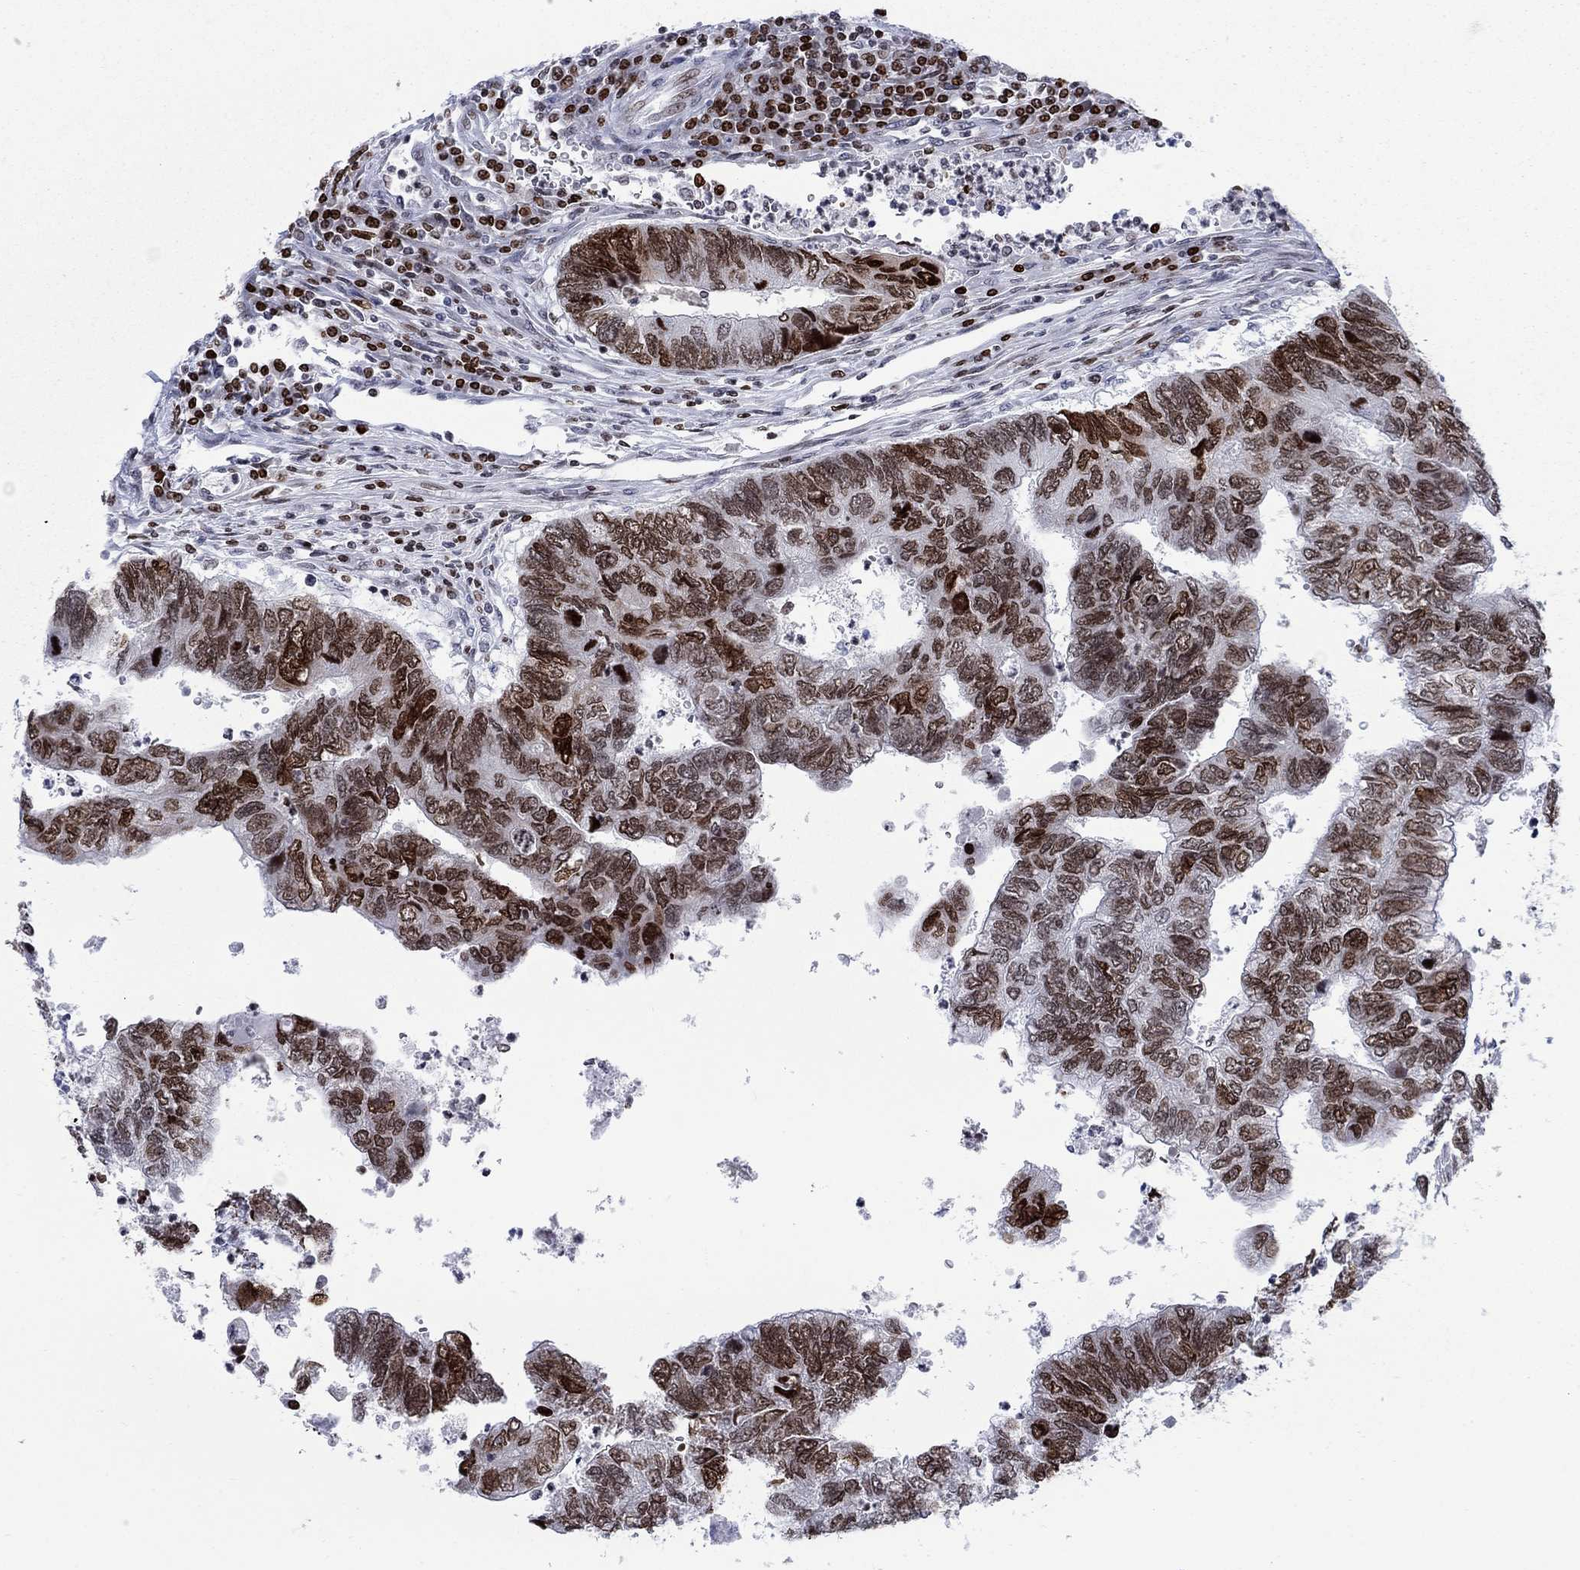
{"staining": {"intensity": "strong", "quantity": "<25%", "location": "nuclear"}, "tissue": "colorectal cancer", "cell_type": "Tumor cells", "image_type": "cancer", "snomed": [{"axis": "morphology", "description": "Adenocarcinoma, NOS"}, {"axis": "topography", "description": "Colon"}], "caption": "Tumor cells reveal medium levels of strong nuclear expression in approximately <25% of cells in human colorectal cancer.", "gene": "HMGA1", "patient": {"sex": "female", "age": 67}}